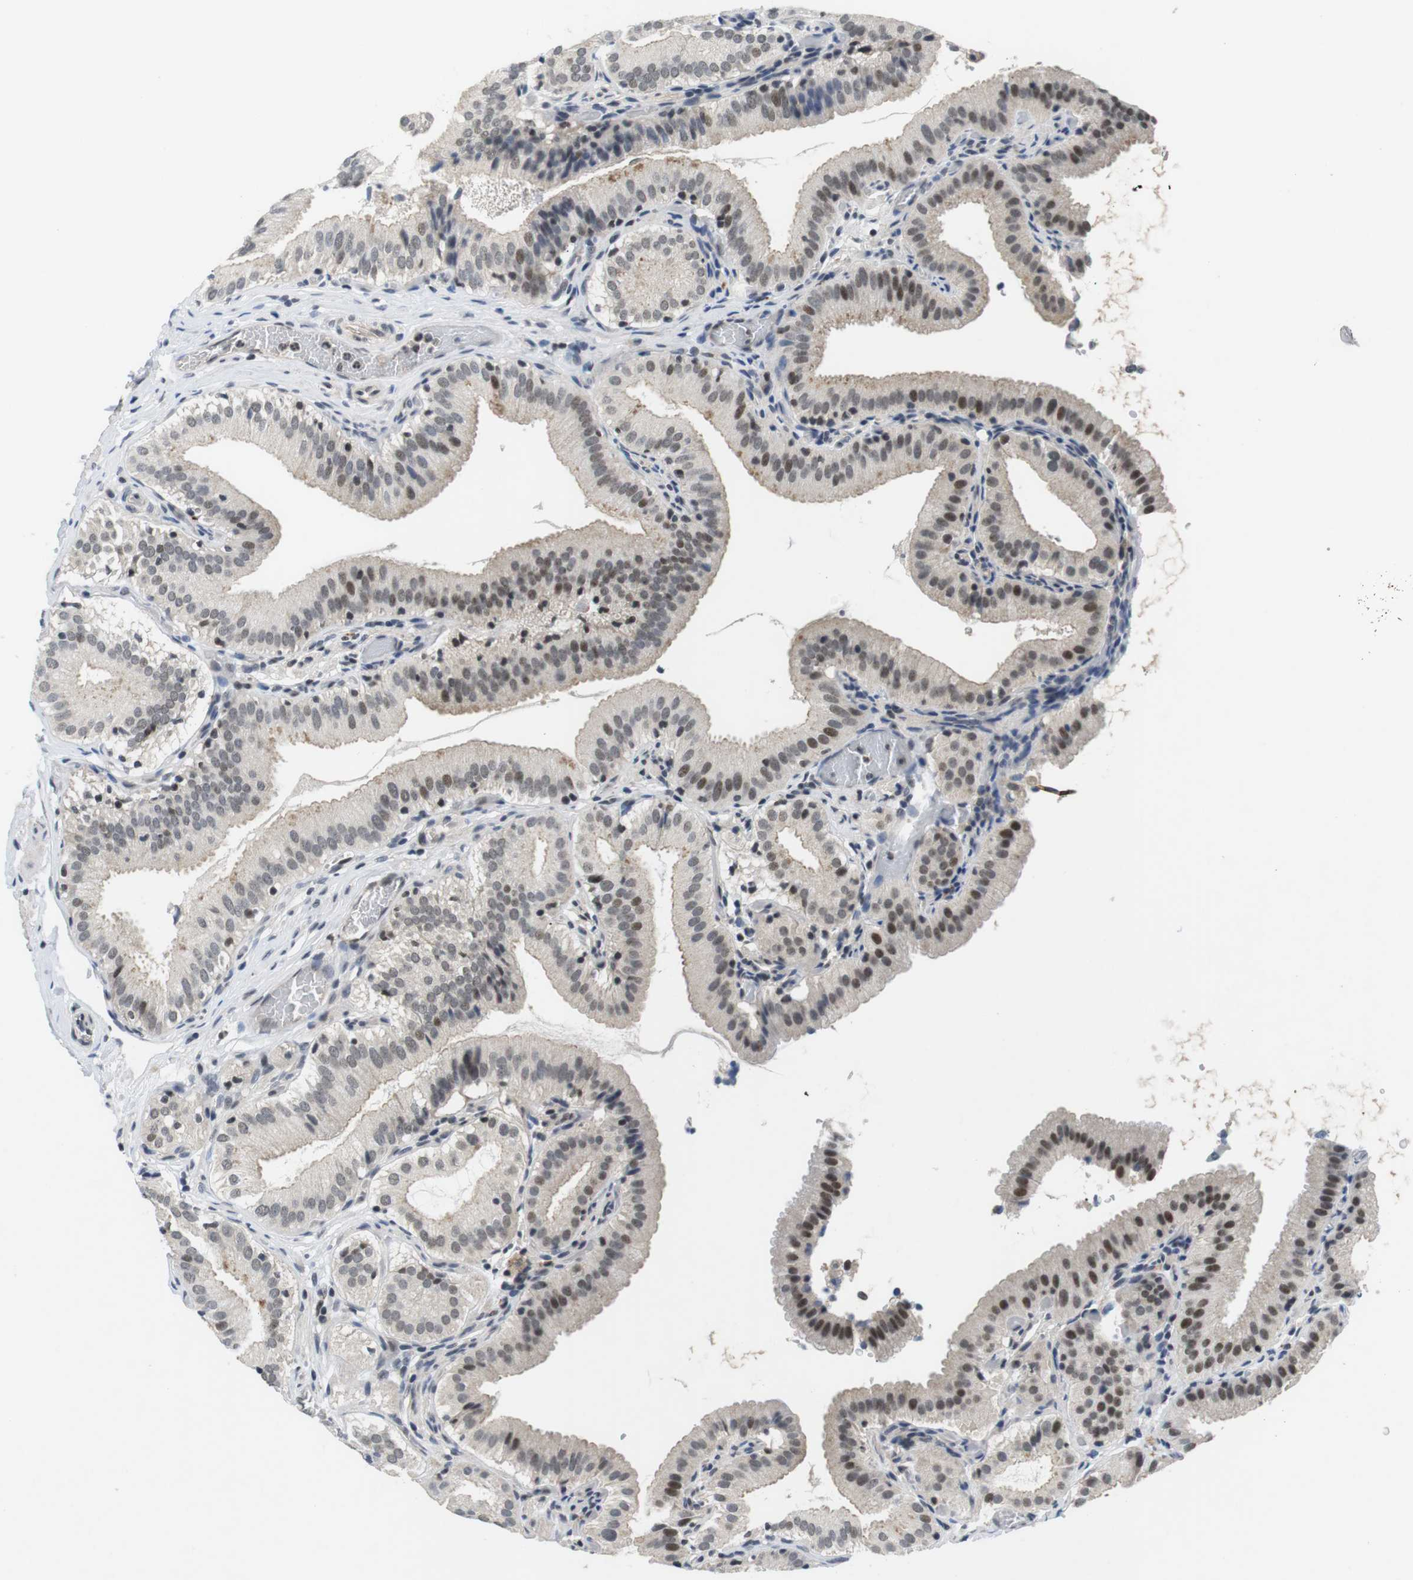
{"staining": {"intensity": "moderate", "quantity": "25%-75%", "location": "nuclear"}, "tissue": "gallbladder", "cell_type": "Glandular cells", "image_type": "normal", "snomed": [{"axis": "morphology", "description": "Normal tissue, NOS"}, {"axis": "topography", "description": "Gallbladder"}], "caption": "Brown immunohistochemical staining in benign gallbladder reveals moderate nuclear positivity in approximately 25%-75% of glandular cells.", "gene": "NECTIN1", "patient": {"sex": "male", "age": 54}}